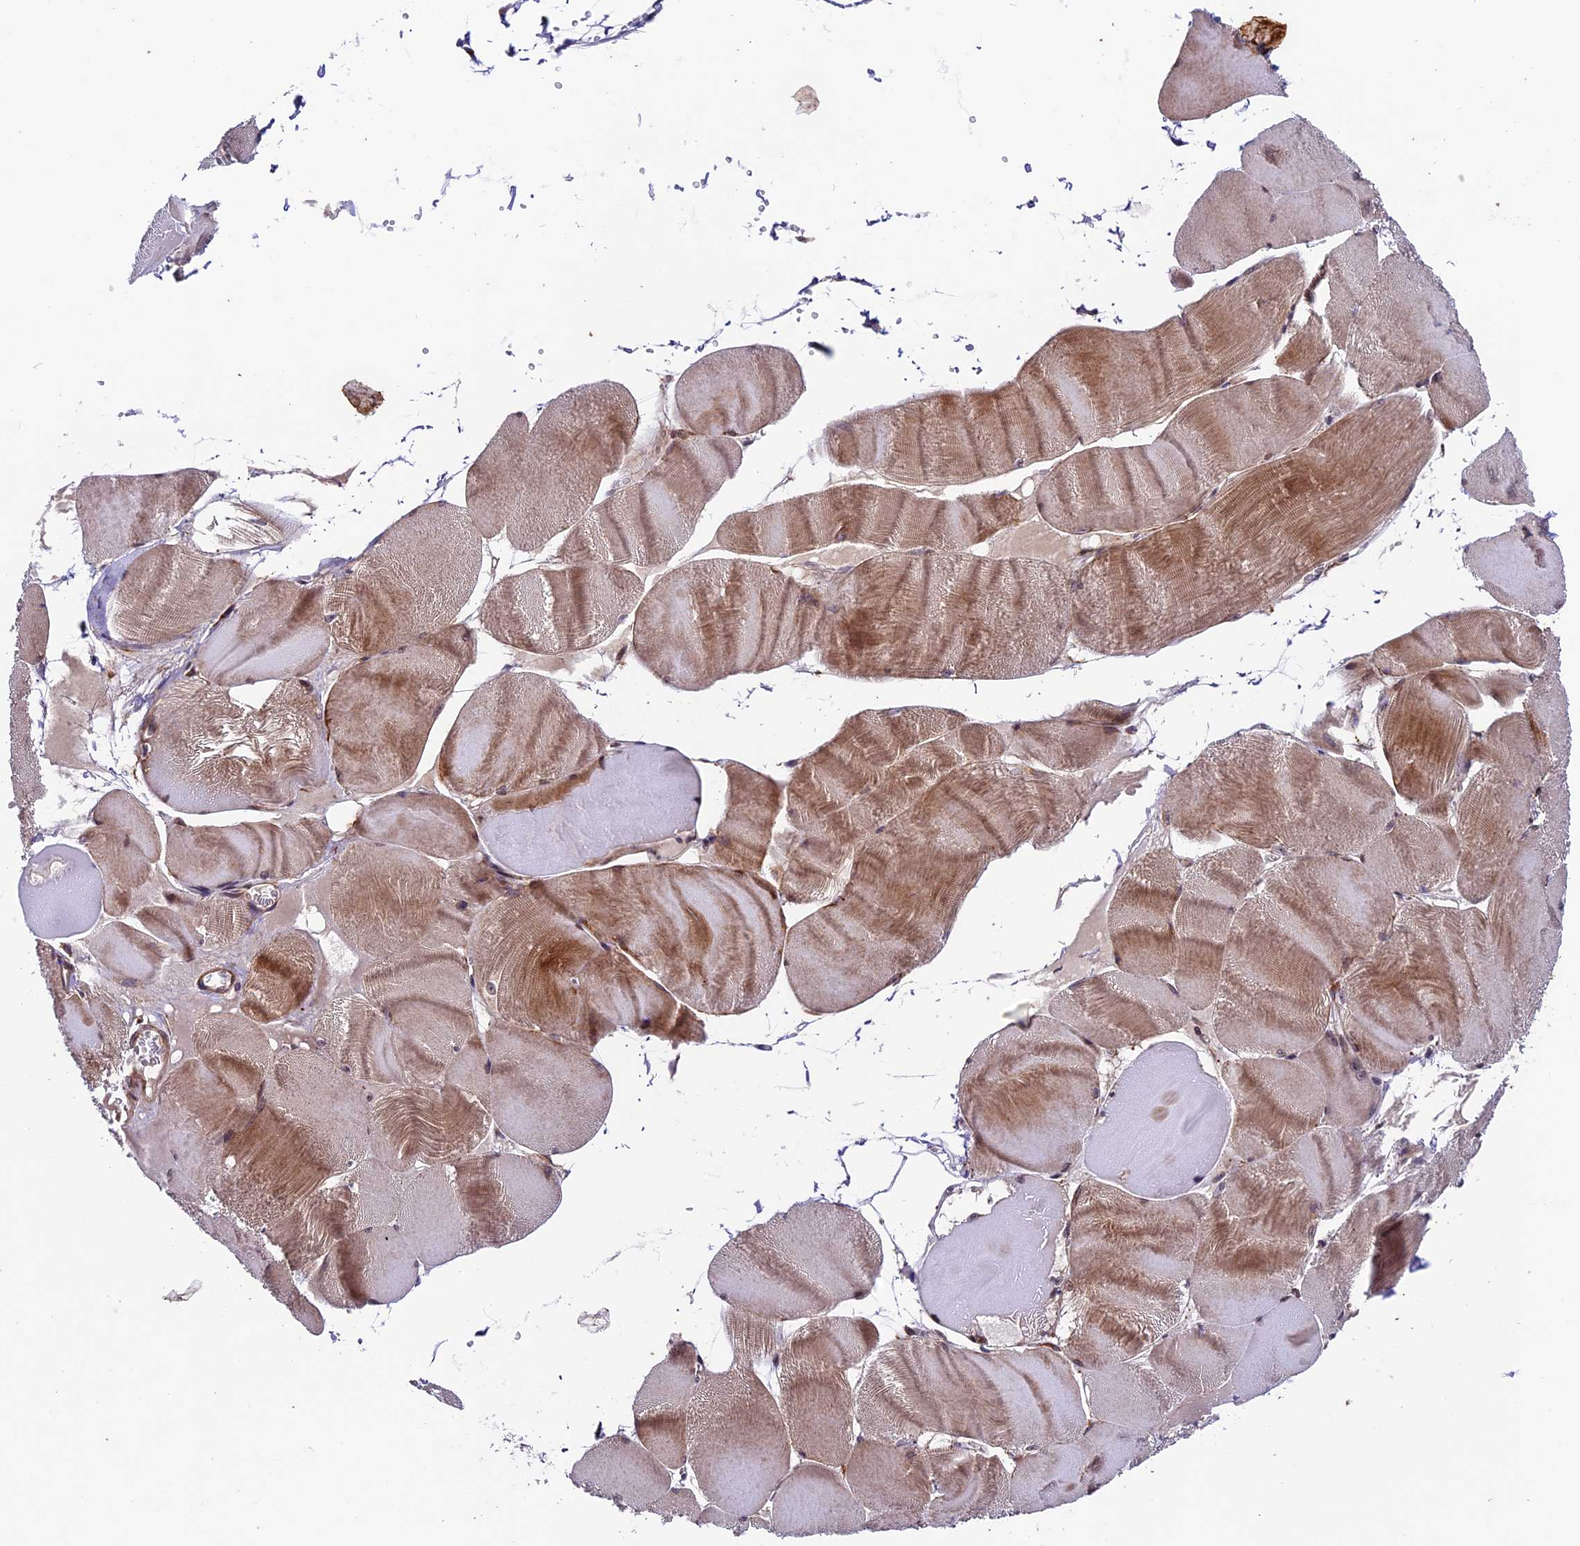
{"staining": {"intensity": "moderate", "quantity": ">75%", "location": "cytoplasmic/membranous"}, "tissue": "skeletal muscle", "cell_type": "Myocytes", "image_type": "normal", "snomed": [{"axis": "morphology", "description": "Normal tissue, NOS"}, {"axis": "morphology", "description": "Basal cell carcinoma"}, {"axis": "topography", "description": "Skeletal muscle"}], "caption": "Immunohistochemistry (IHC) of benign human skeletal muscle reveals medium levels of moderate cytoplasmic/membranous expression in approximately >75% of myocytes. (IHC, brightfield microscopy, high magnification).", "gene": "SIPA1L3", "patient": {"sex": "female", "age": 64}}